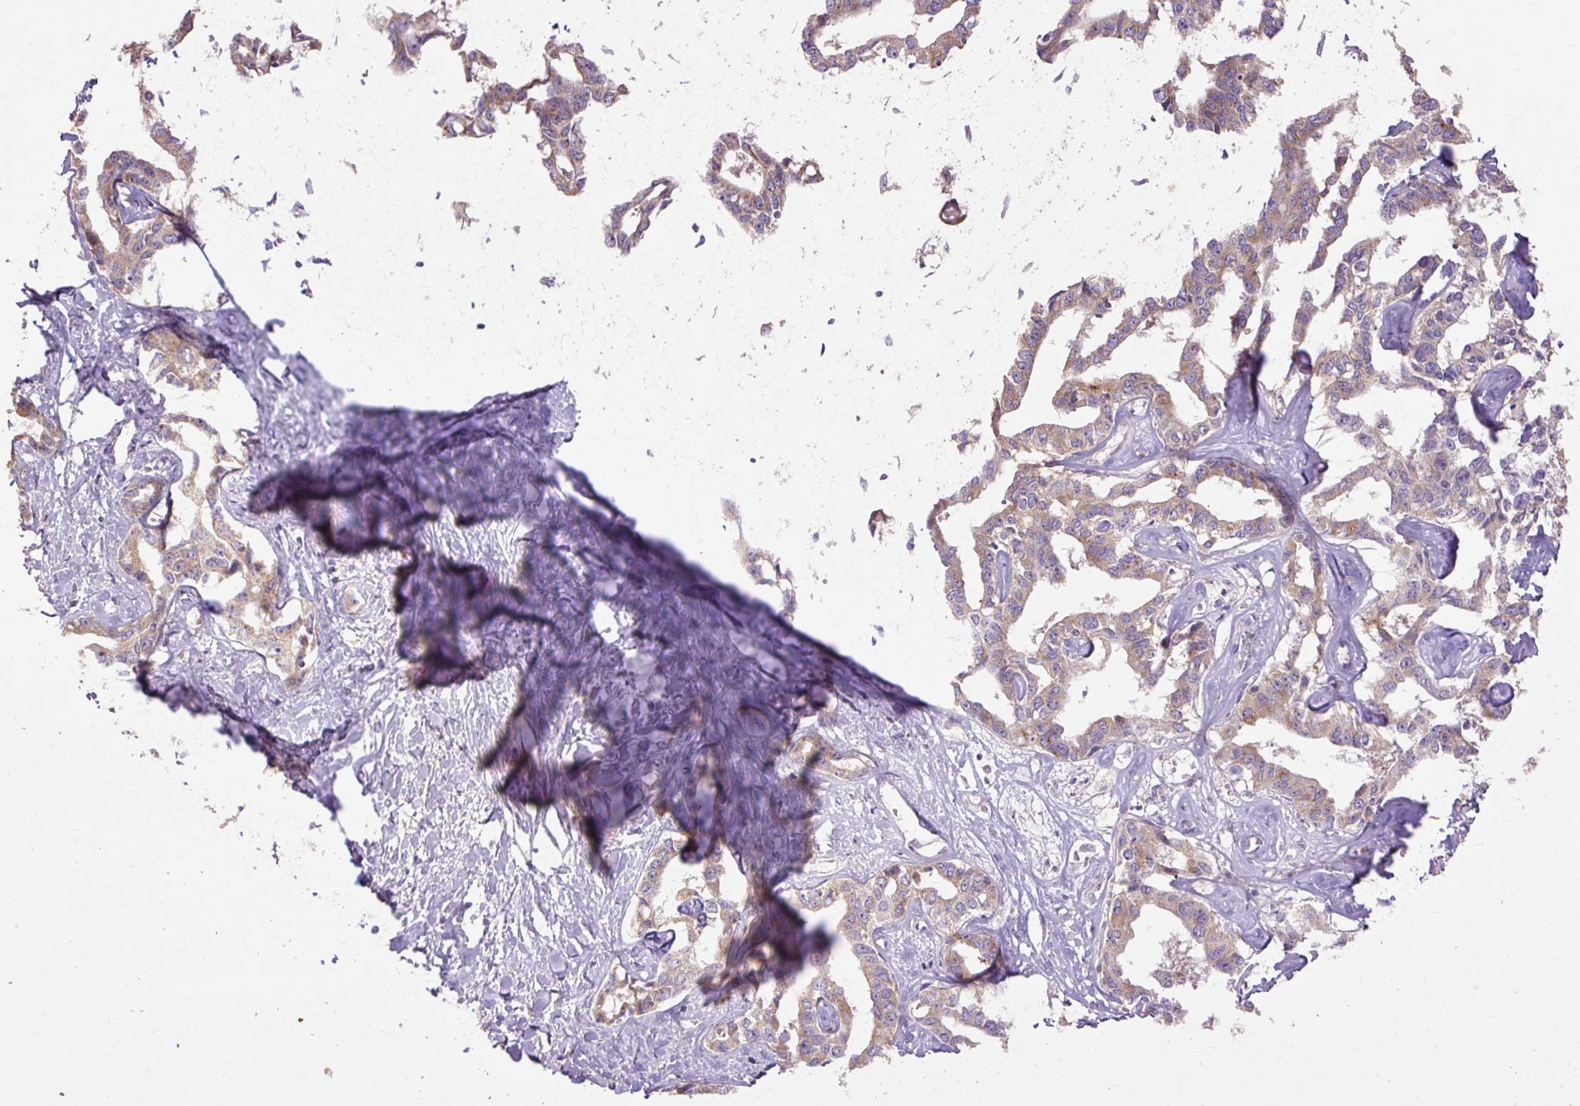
{"staining": {"intensity": "moderate", "quantity": ">75%", "location": "cytoplasmic/membranous"}, "tissue": "liver cancer", "cell_type": "Tumor cells", "image_type": "cancer", "snomed": [{"axis": "morphology", "description": "Cholangiocarcinoma"}, {"axis": "topography", "description": "Liver"}], "caption": "Immunohistochemistry (IHC) staining of cholangiocarcinoma (liver), which displays medium levels of moderate cytoplasmic/membranous expression in about >75% of tumor cells indicating moderate cytoplasmic/membranous protein expression. The staining was performed using DAB (brown) for protein detection and nuclei were counterstained in hematoxylin (blue).", "gene": "ABR", "patient": {"sex": "male", "age": 59}}